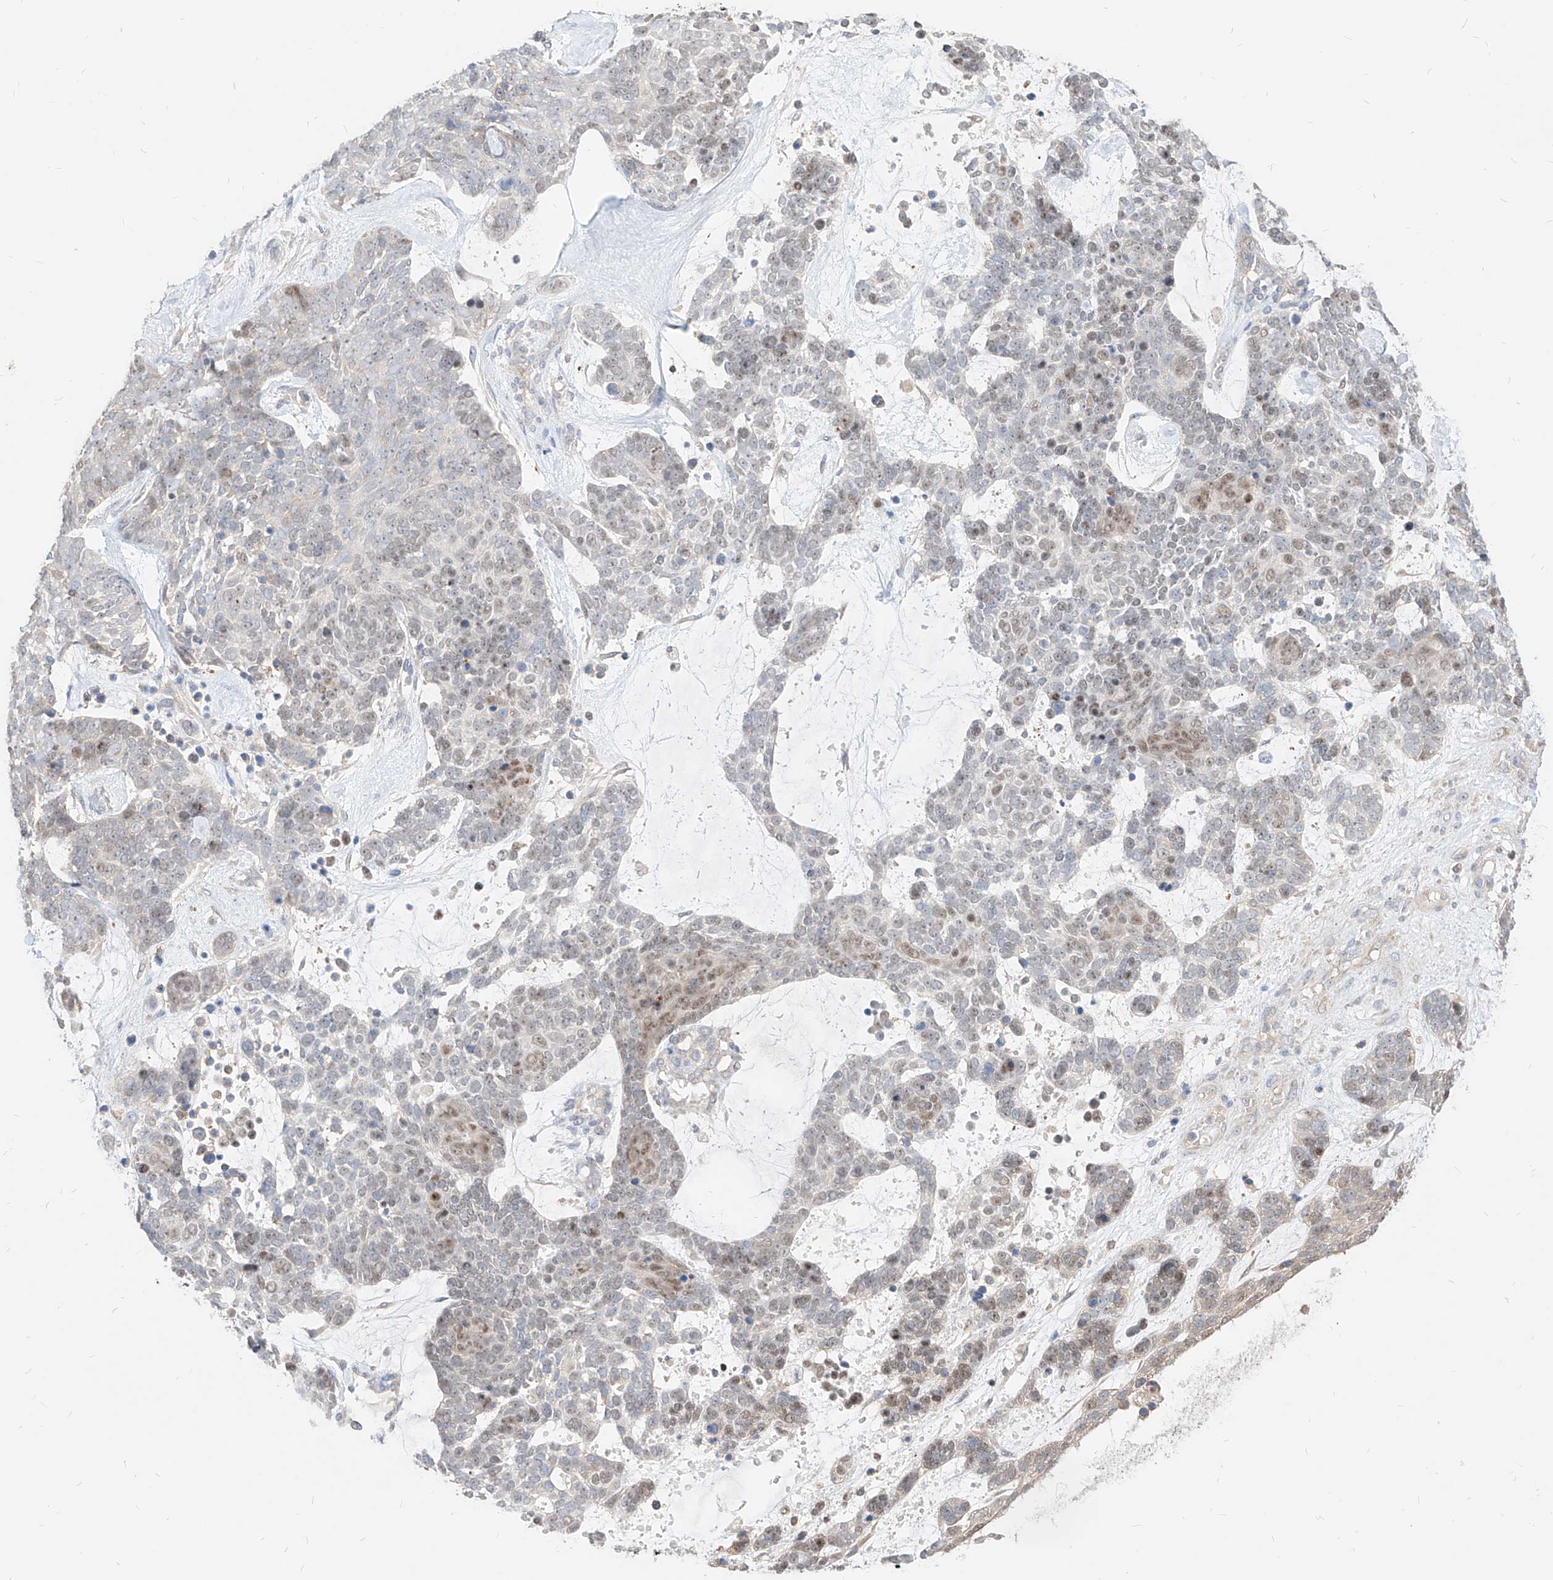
{"staining": {"intensity": "weak", "quantity": "<25%", "location": "nuclear"}, "tissue": "skin cancer", "cell_type": "Tumor cells", "image_type": "cancer", "snomed": [{"axis": "morphology", "description": "Basal cell carcinoma"}, {"axis": "topography", "description": "Skin"}], "caption": "The image shows no staining of tumor cells in skin basal cell carcinoma.", "gene": "TSNAX", "patient": {"sex": "female", "age": 81}}